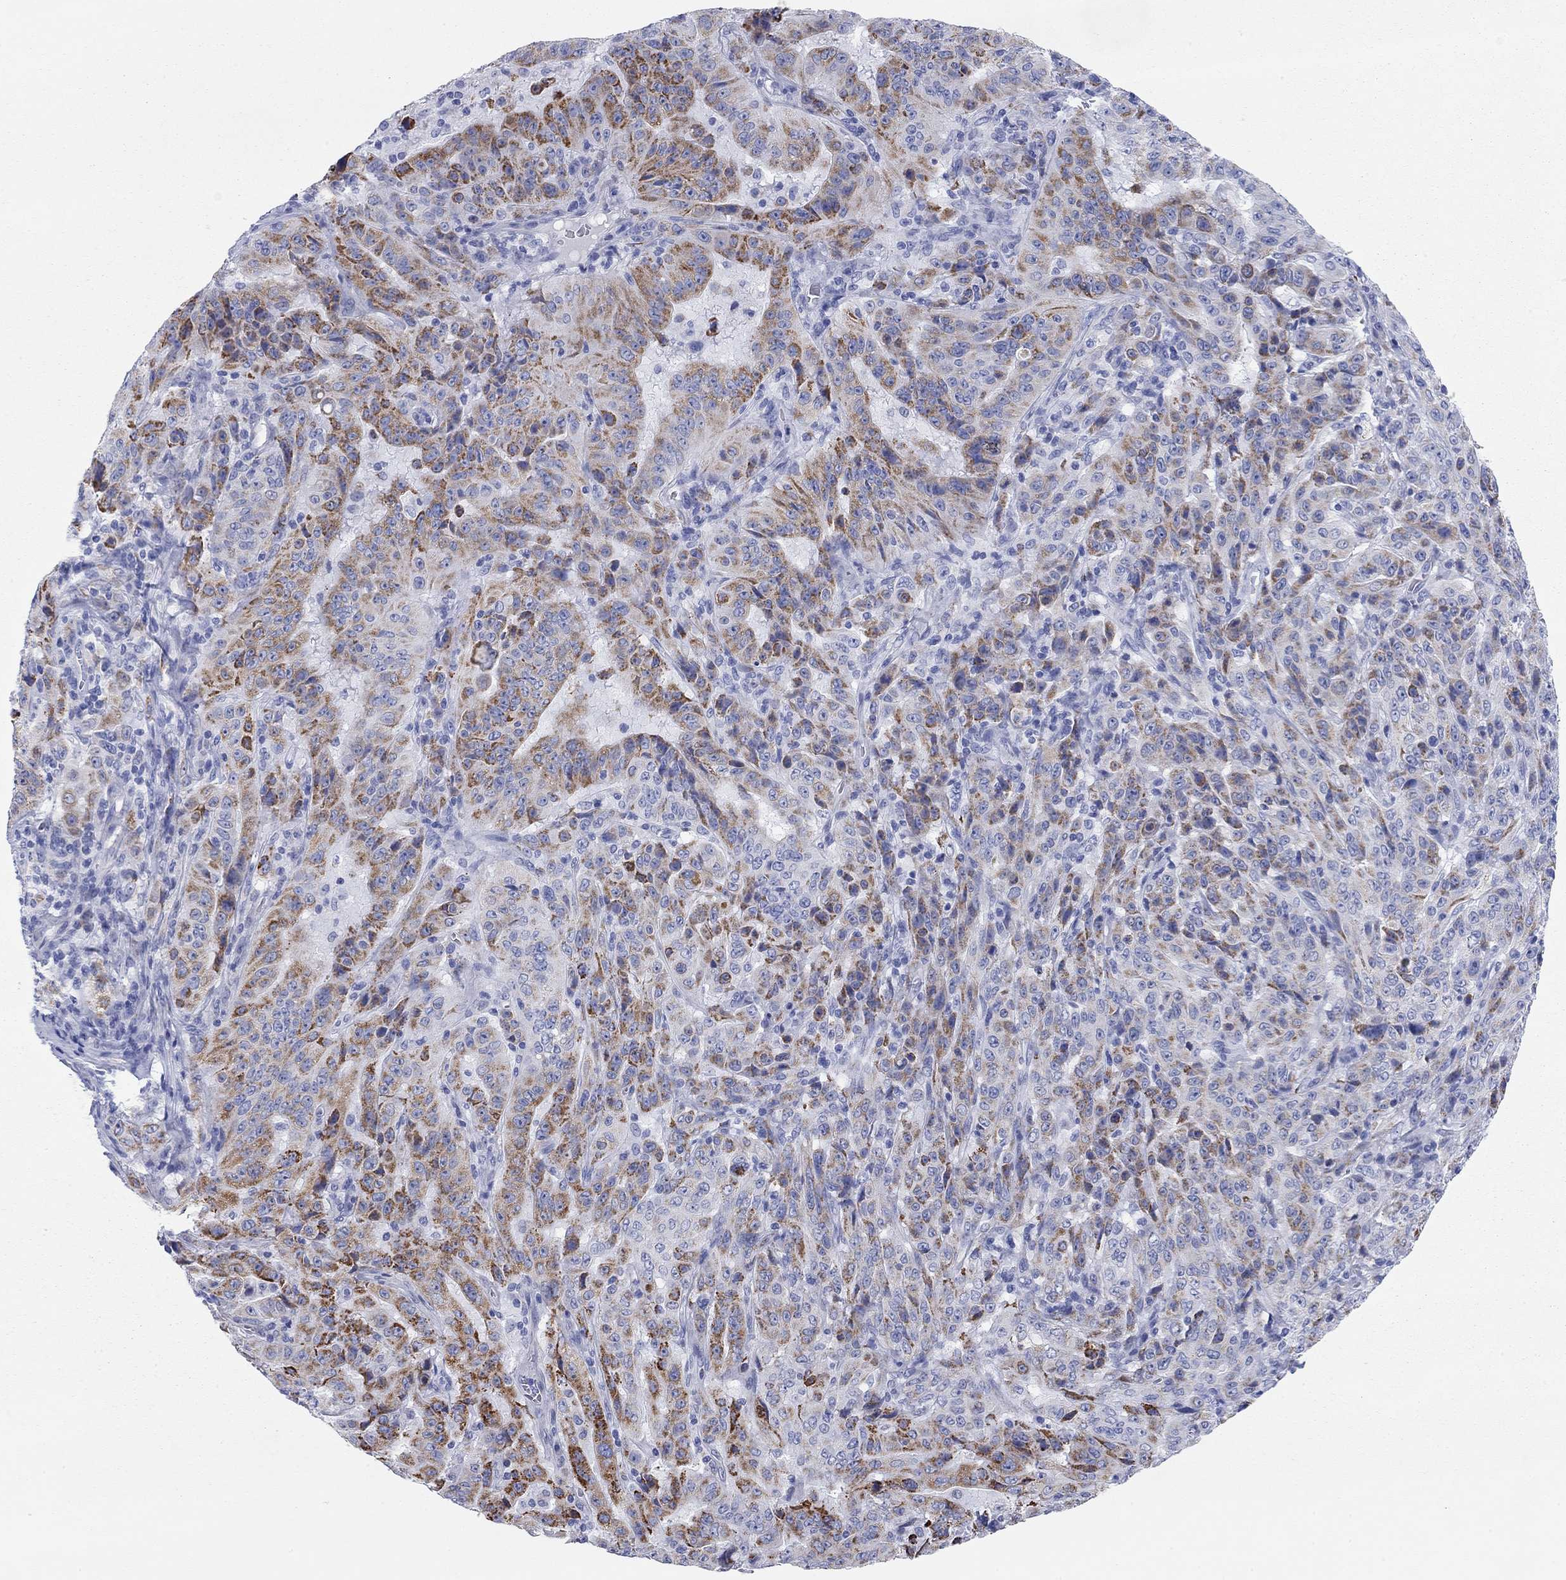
{"staining": {"intensity": "strong", "quantity": ">75%", "location": "cytoplasmic/membranous"}, "tissue": "pancreatic cancer", "cell_type": "Tumor cells", "image_type": "cancer", "snomed": [{"axis": "morphology", "description": "Adenocarcinoma, NOS"}, {"axis": "topography", "description": "Pancreas"}], "caption": "Protein analysis of pancreatic adenocarcinoma tissue exhibits strong cytoplasmic/membranous staining in approximately >75% of tumor cells.", "gene": "CHI3L2", "patient": {"sex": "male", "age": 63}}